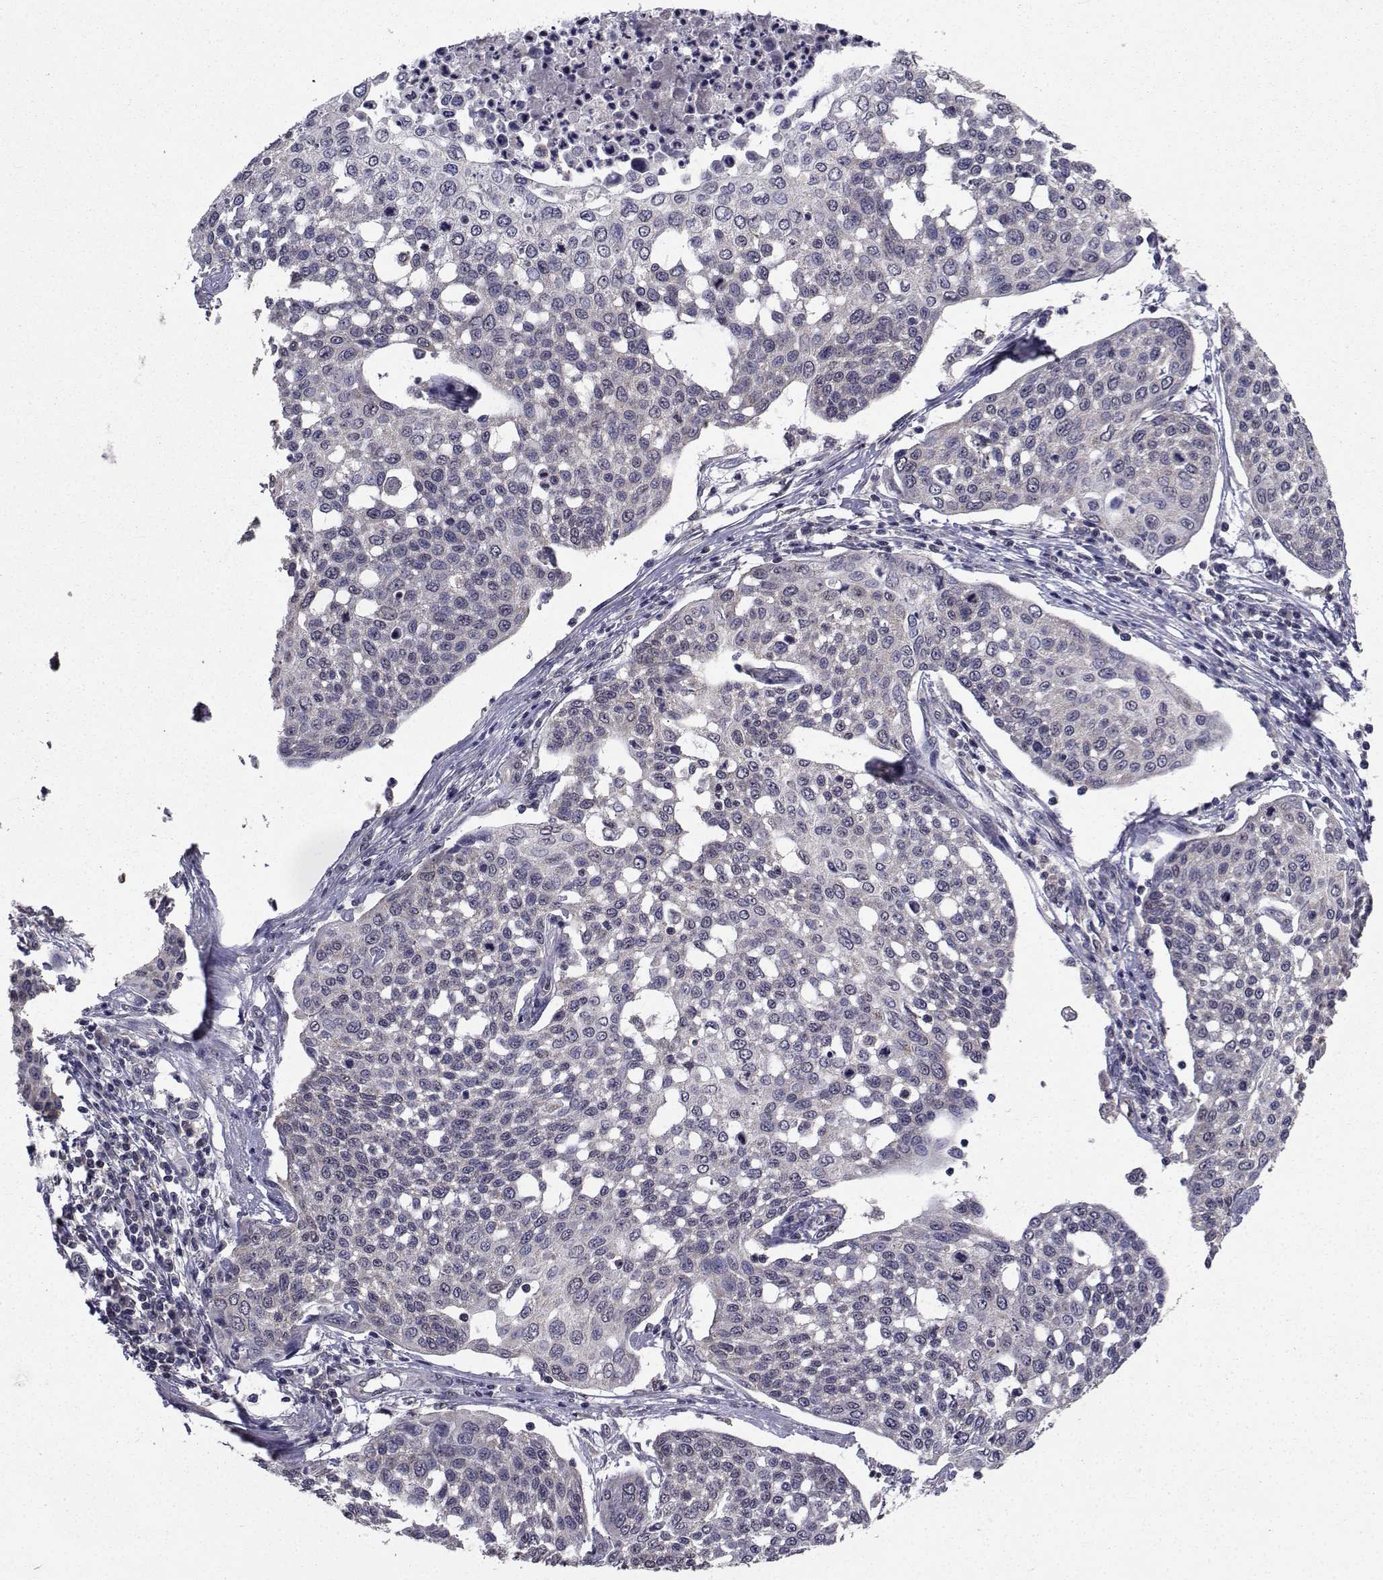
{"staining": {"intensity": "negative", "quantity": "none", "location": "none"}, "tissue": "cervical cancer", "cell_type": "Tumor cells", "image_type": "cancer", "snomed": [{"axis": "morphology", "description": "Squamous cell carcinoma, NOS"}, {"axis": "topography", "description": "Cervix"}], "caption": "Immunohistochemistry (IHC) photomicrograph of squamous cell carcinoma (cervical) stained for a protein (brown), which demonstrates no staining in tumor cells.", "gene": "CYP2S1", "patient": {"sex": "female", "age": 34}}